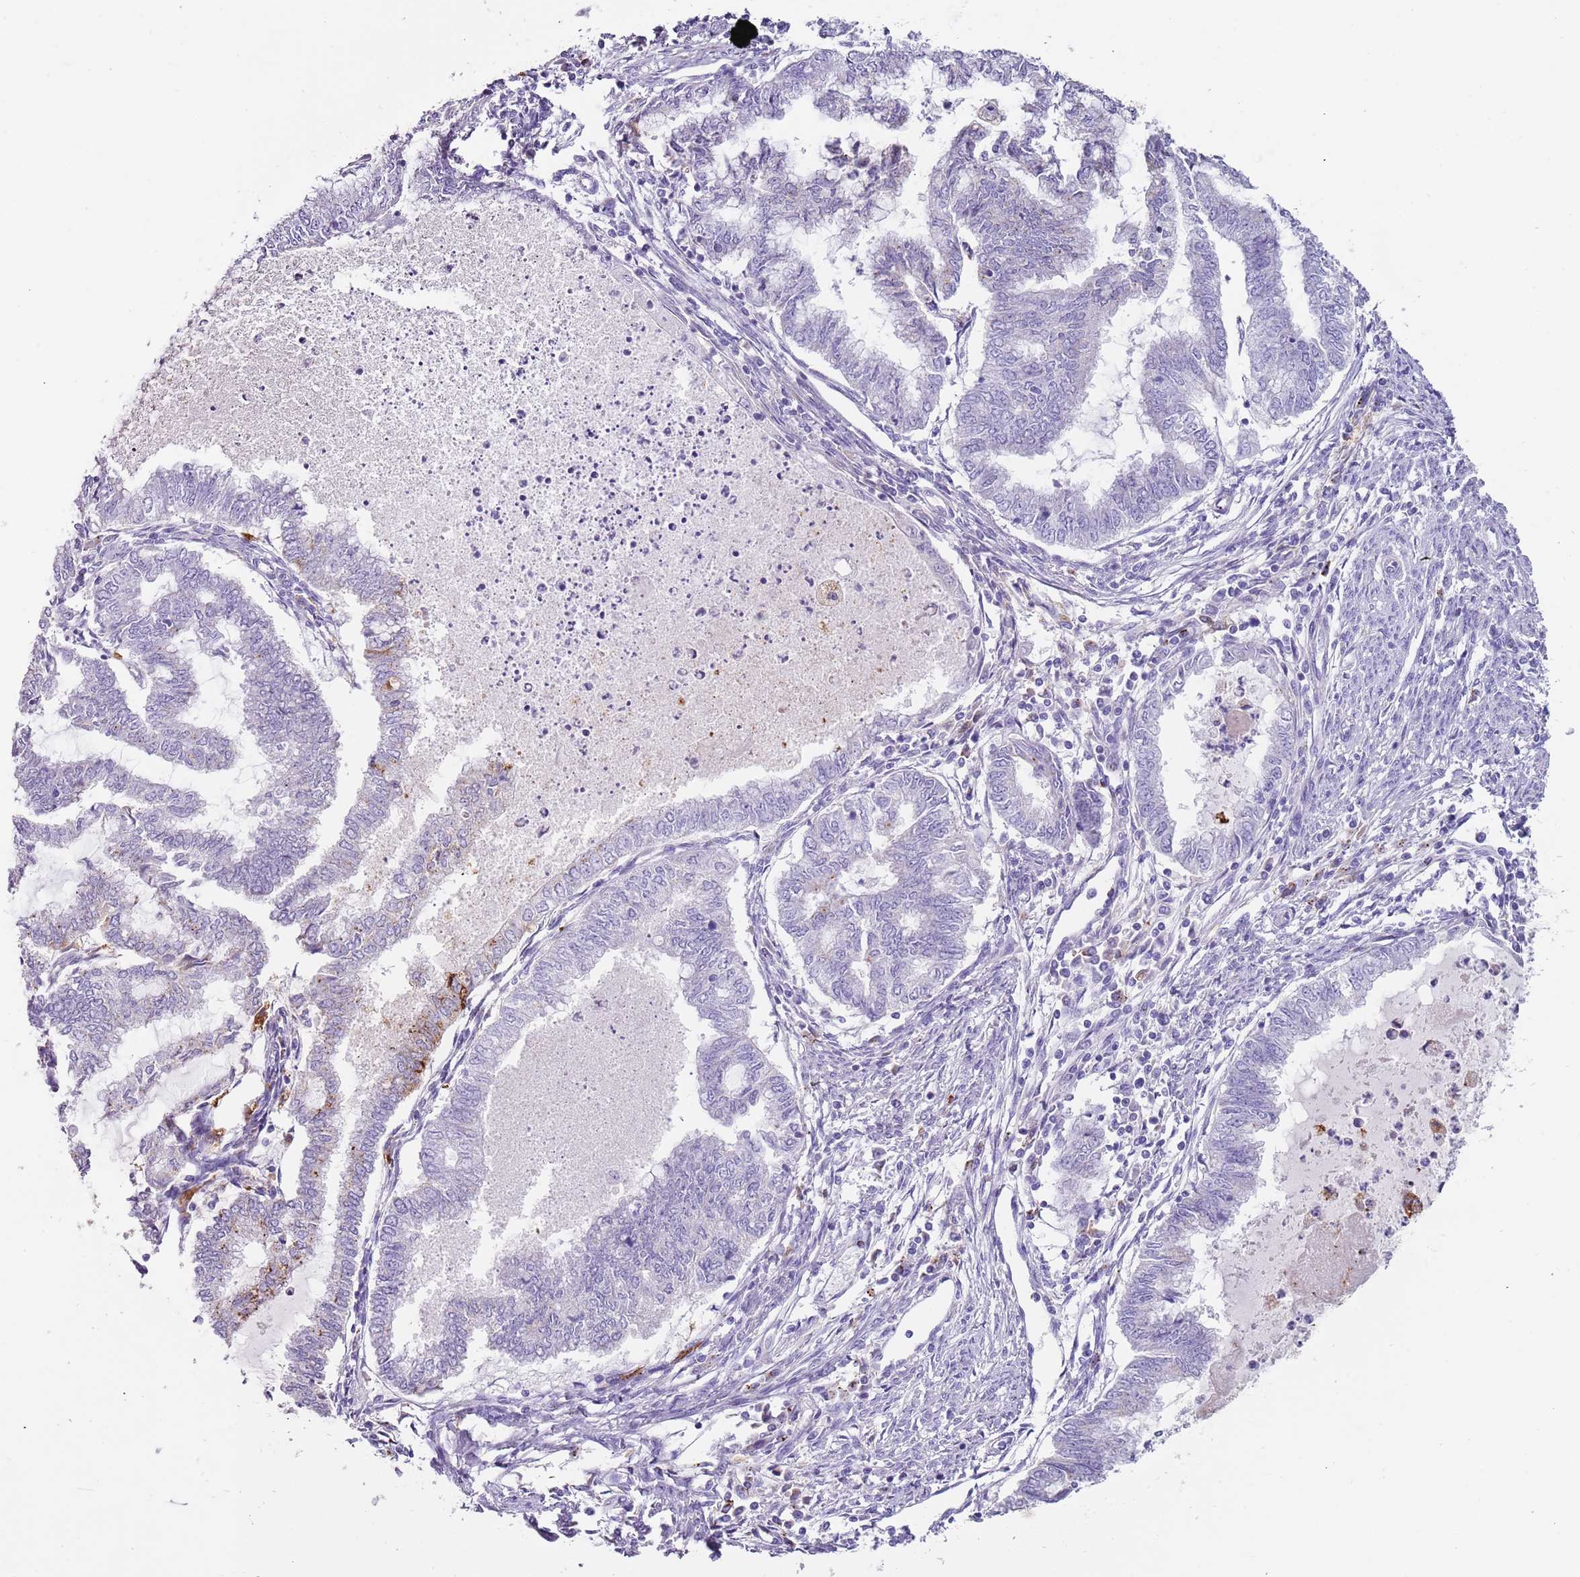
{"staining": {"intensity": "negative", "quantity": "none", "location": "none"}, "tissue": "endometrial cancer", "cell_type": "Tumor cells", "image_type": "cancer", "snomed": [{"axis": "morphology", "description": "Adenocarcinoma, NOS"}, {"axis": "topography", "description": "Endometrium"}], "caption": "Histopathology image shows no significant protein positivity in tumor cells of endometrial cancer. The staining was performed using DAB (3,3'-diaminobenzidine) to visualize the protein expression in brown, while the nuclei were stained in blue with hematoxylin (Magnification: 20x).", "gene": "LRRN3", "patient": {"sex": "female", "age": 79}}